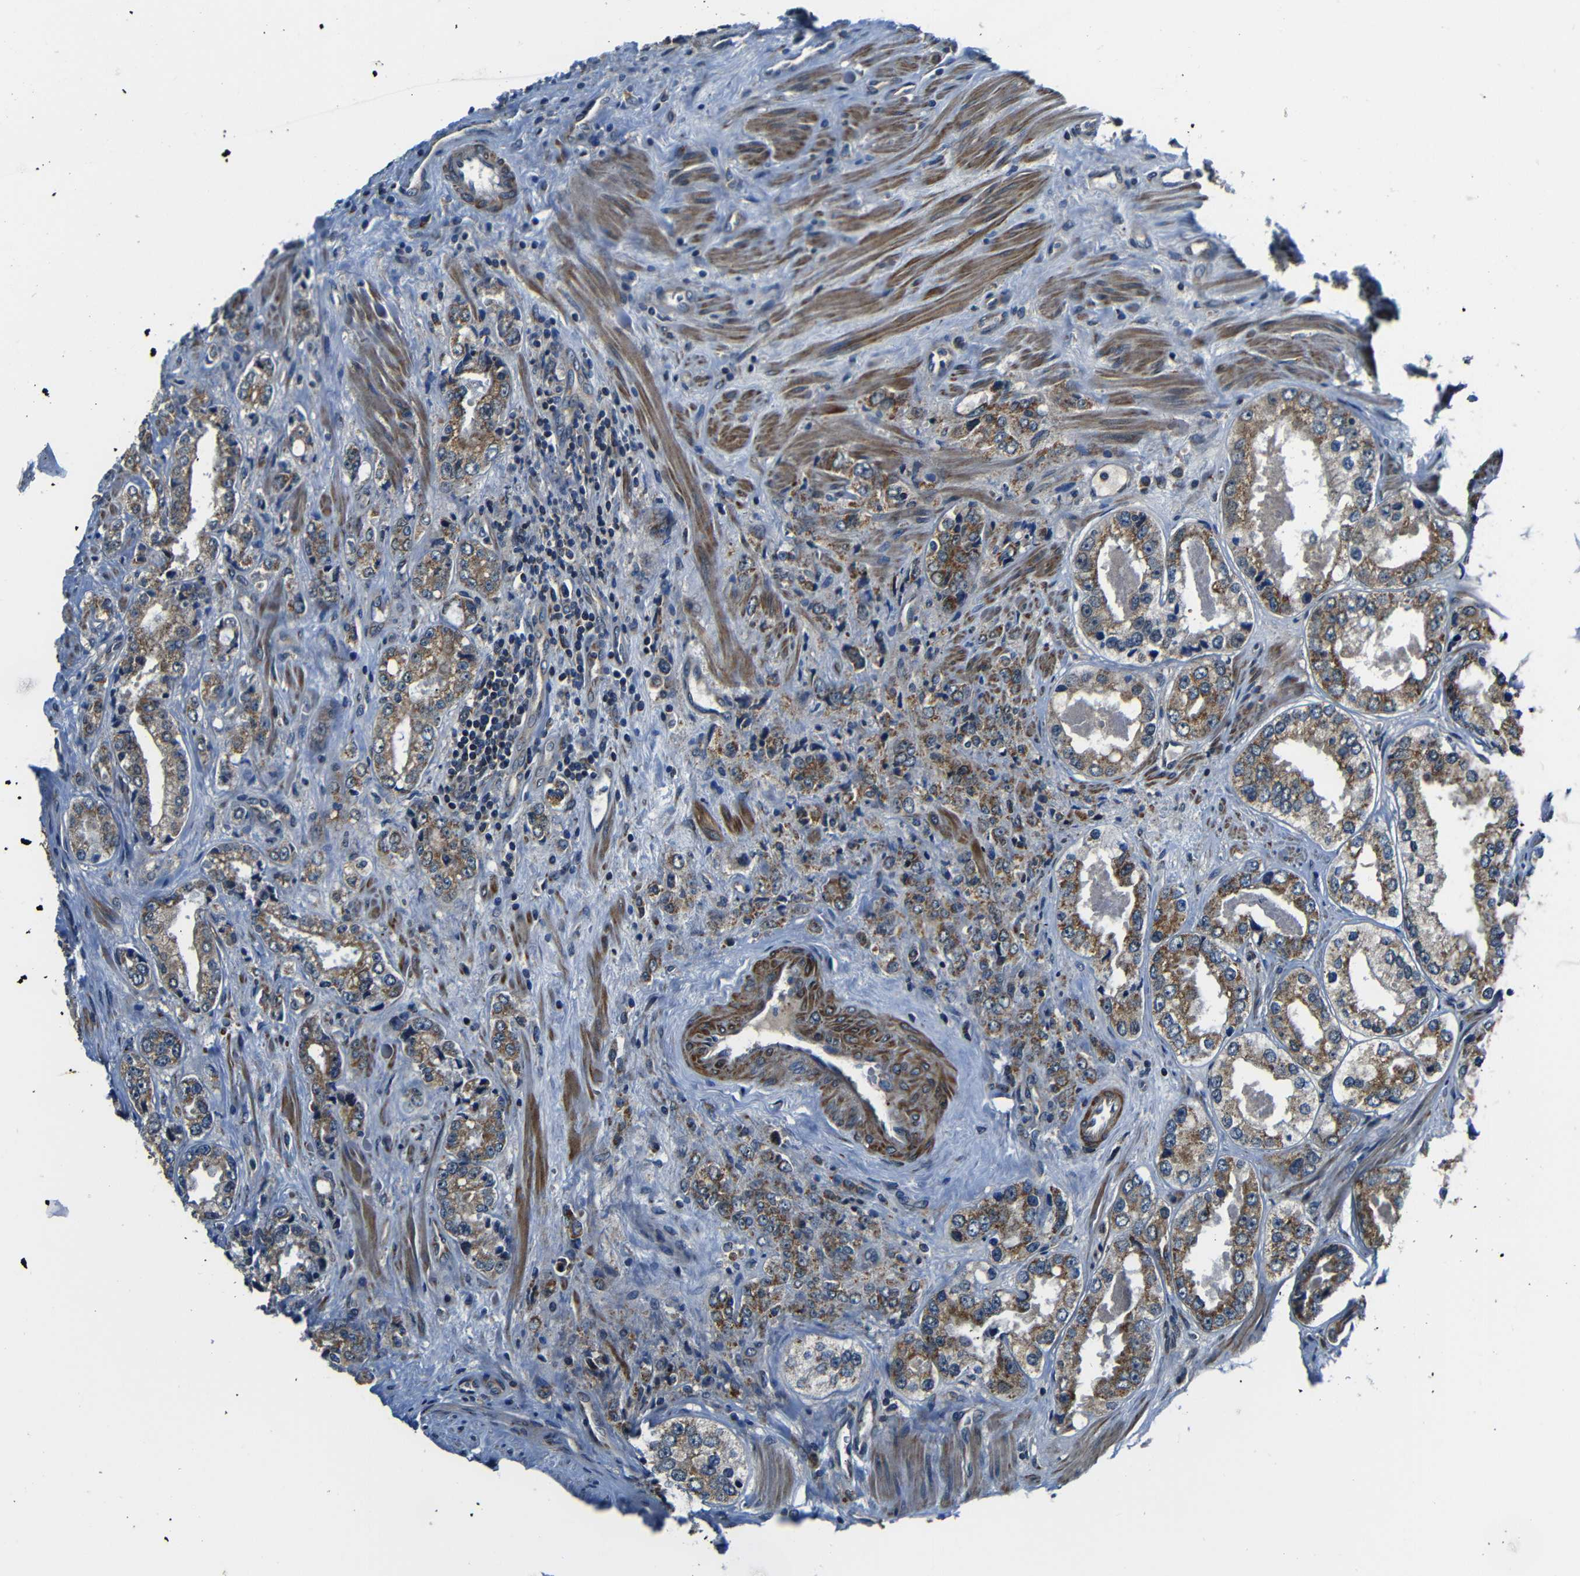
{"staining": {"intensity": "moderate", "quantity": ">75%", "location": "cytoplasmic/membranous"}, "tissue": "prostate cancer", "cell_type": "Tumor cells", "image_type": "cancer", "snomed": [{"axis": "morphology", "description": "Adenocarcinoma, High grade"}, {"axis": "topography", "description": "Prostate"}], "caption": "The photomicrograph reveals a brown stain indicating the presence of a protein in the cytoplasmic/membranous of tumor cells in prostate cancer.", "gene": "FKBP14", "patient": {"sex": "male", "age": 61}}